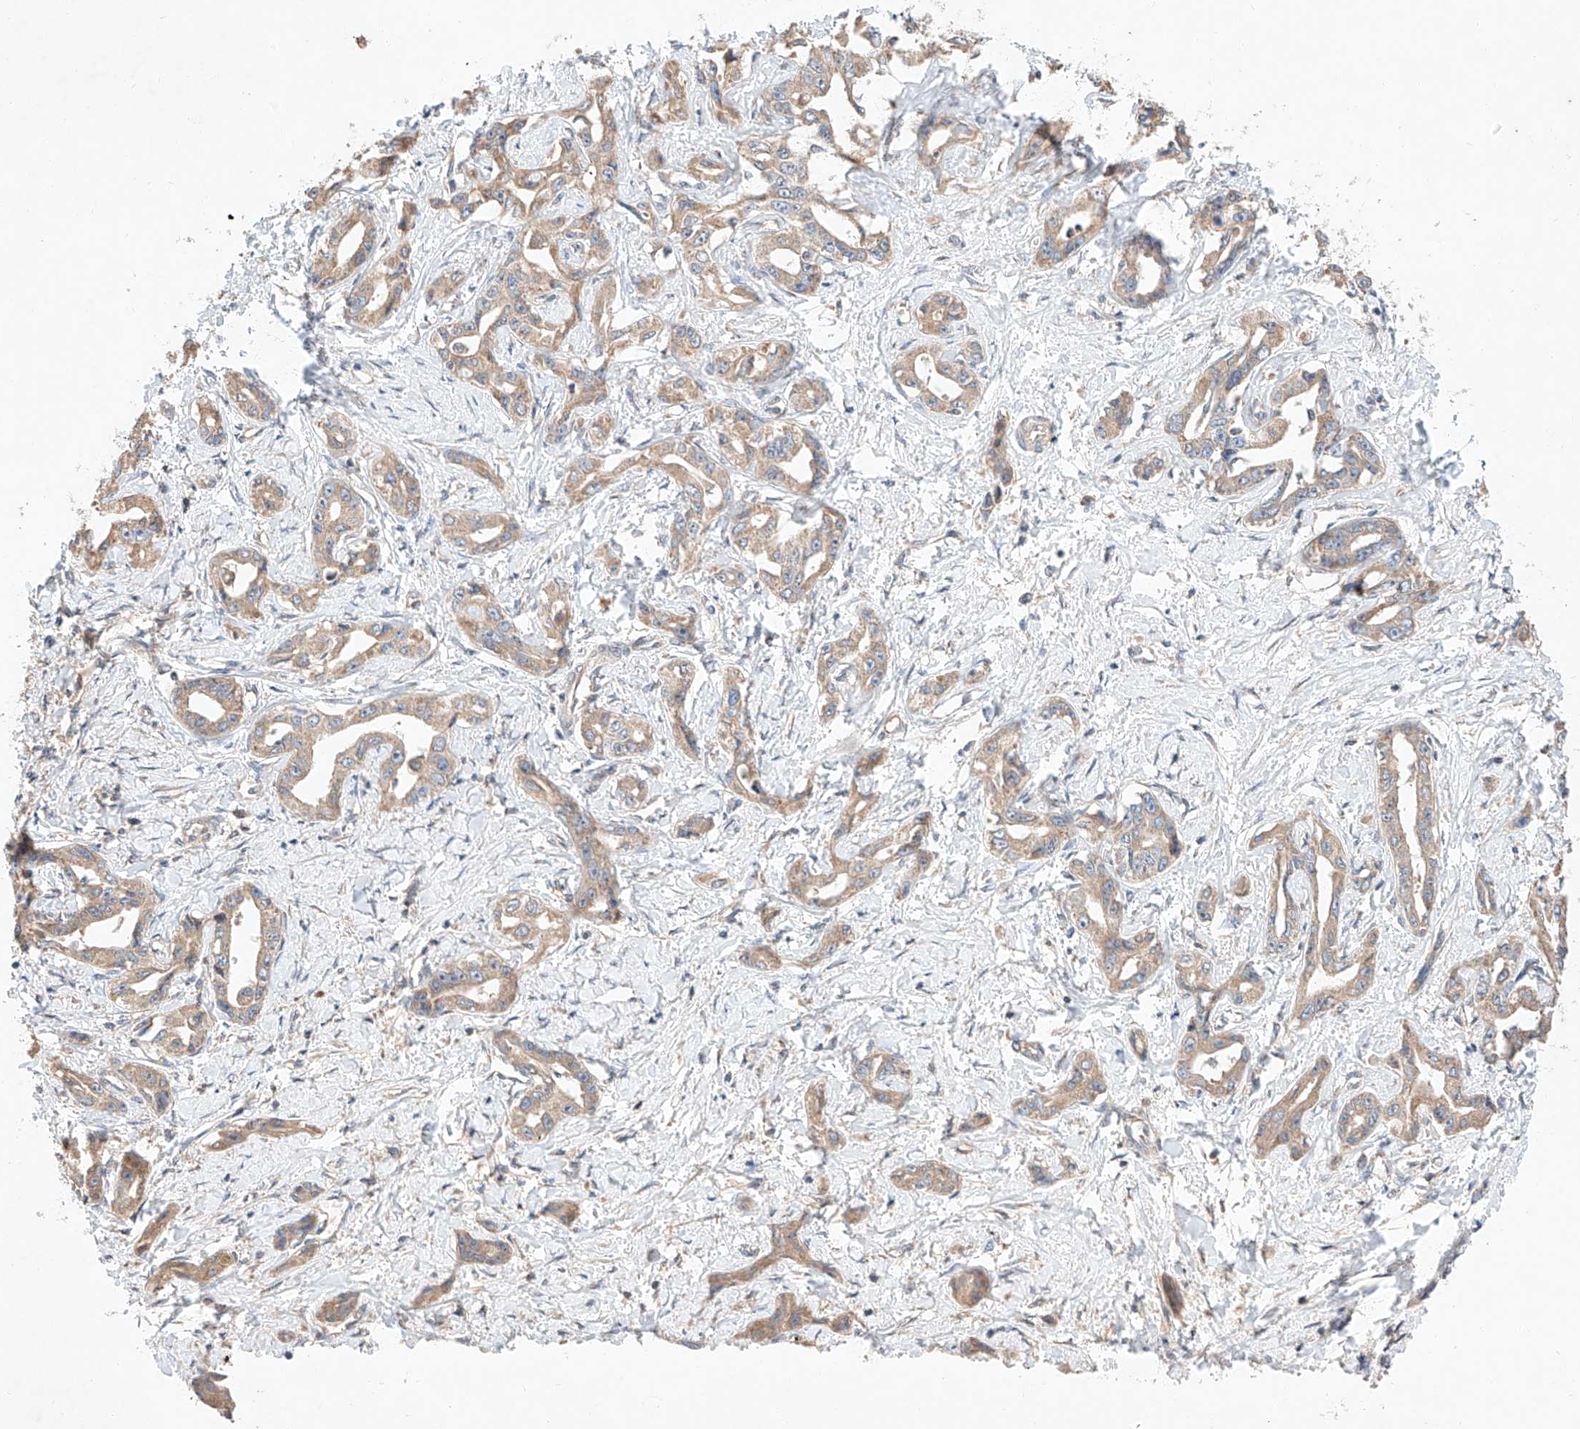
{"staining": {"intensity": "moderate", "quantity": ">75%", "location": "cytoplasmic/membranous"}, "tissue": "liver cancer", "cell_type": "Tumor cells", "image_type": "cancer", "snomed": [{"axis": "morphology", "description": "Cholangiocarcinoma"}, {"axis": "topography", "description": "Liver"}], "caption": "This micrograph displays IHC staining of human liver cancer (cholangiocarcinoma), with medium moderate cytoplasmic/membranous positivity in about >75% of tumor cells.", "gene": "C6orf118", "patient": {"sex": "male", "age": 59}}